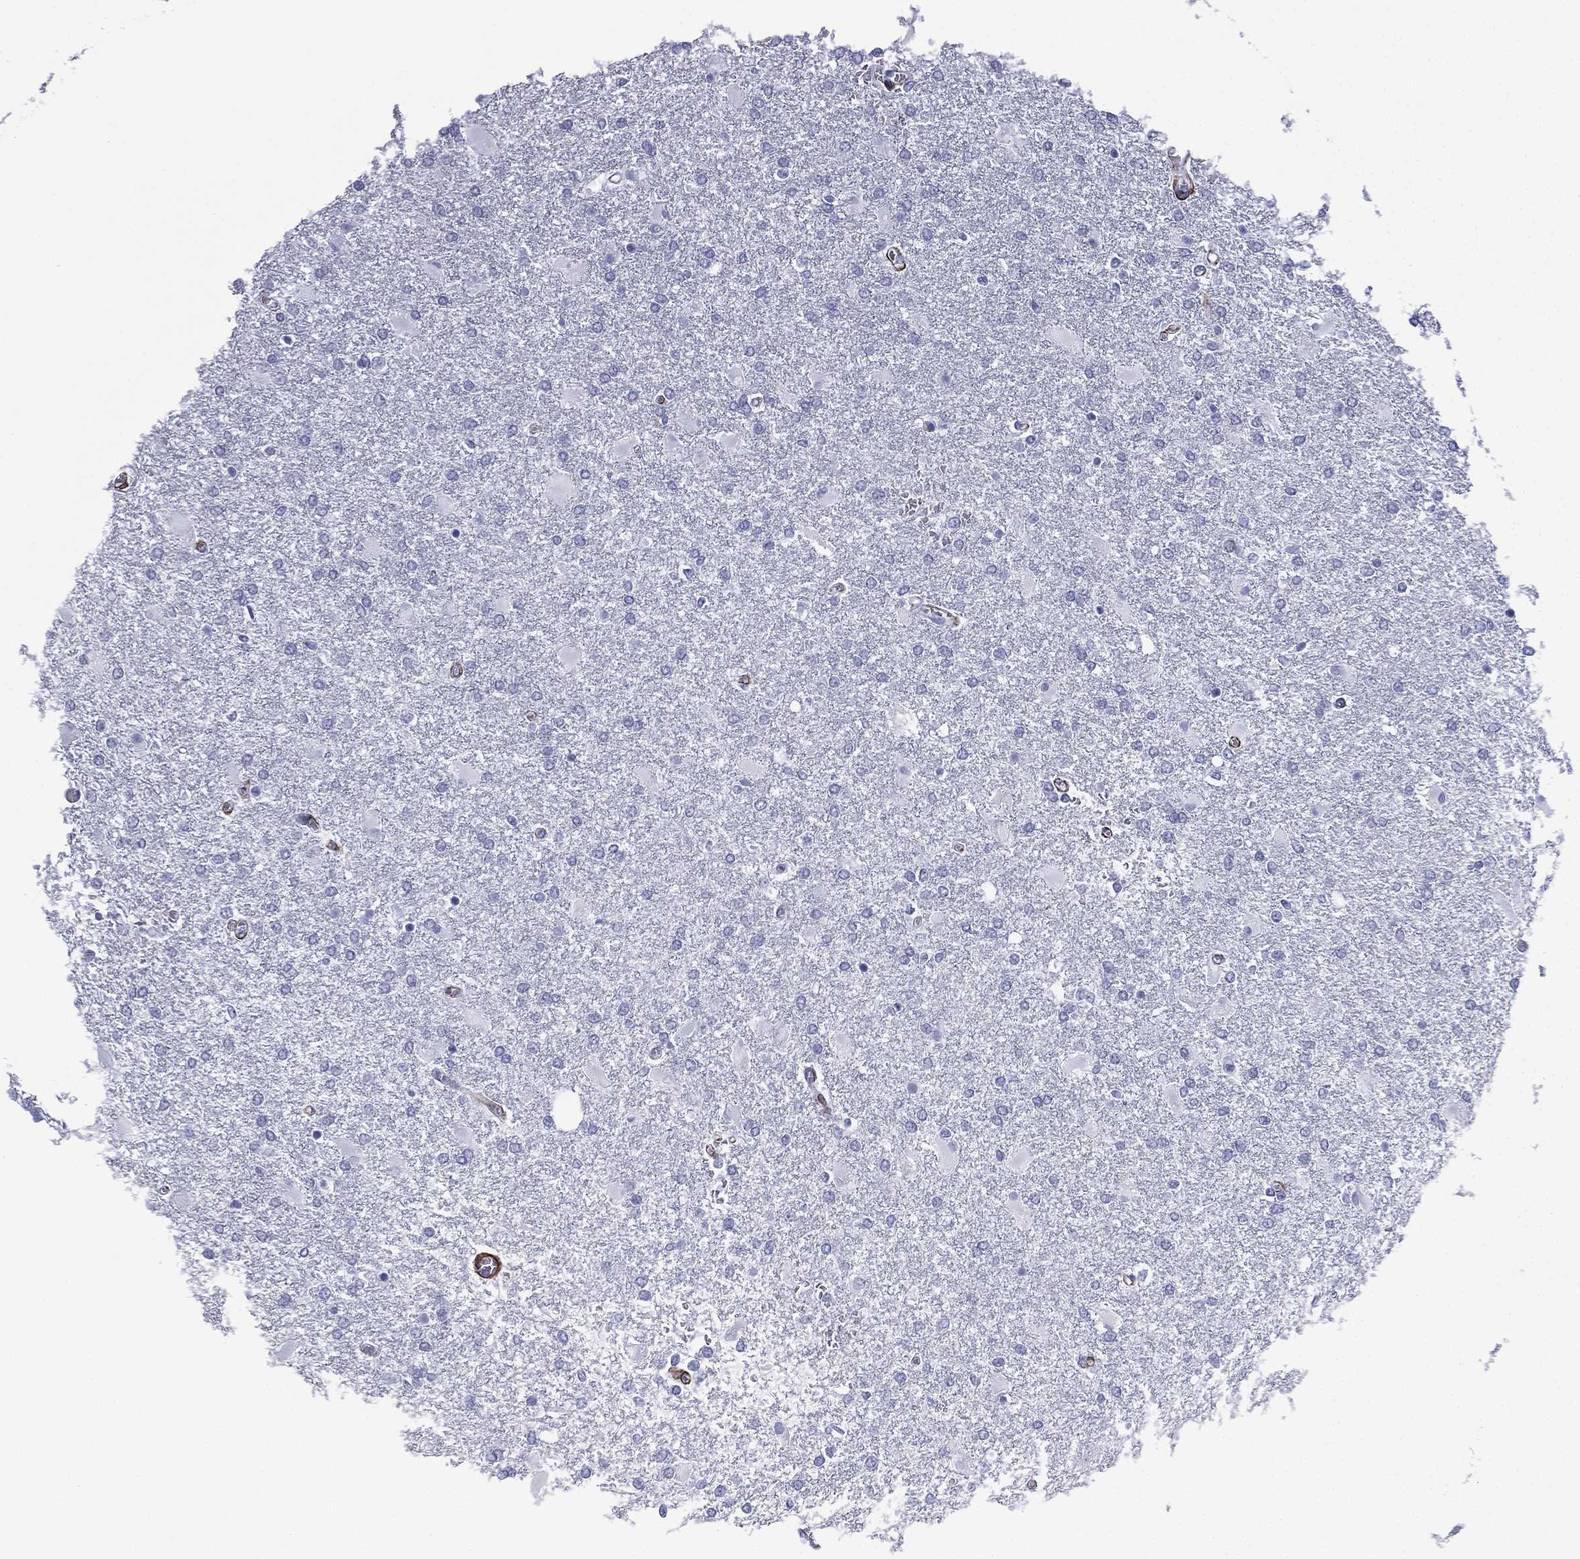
{"staining": {"intensity": "negative", "quantity": "none", "location": "none"}, "tissue": "glioma", "cell_type": "Tumor cells", "image_type": "cancer", "snomed": [{"axis": "morphology", "description": "Glioma, malignant, High grade"}, {"axis": "topography", "description": "Cerebral cortex"}], "caption": "Glioma was stained to show a protein in brown. There is no significant expression in tumor cells.", "gene": "CAVIN3", "patient": {"sex": "male", "age": 79}}